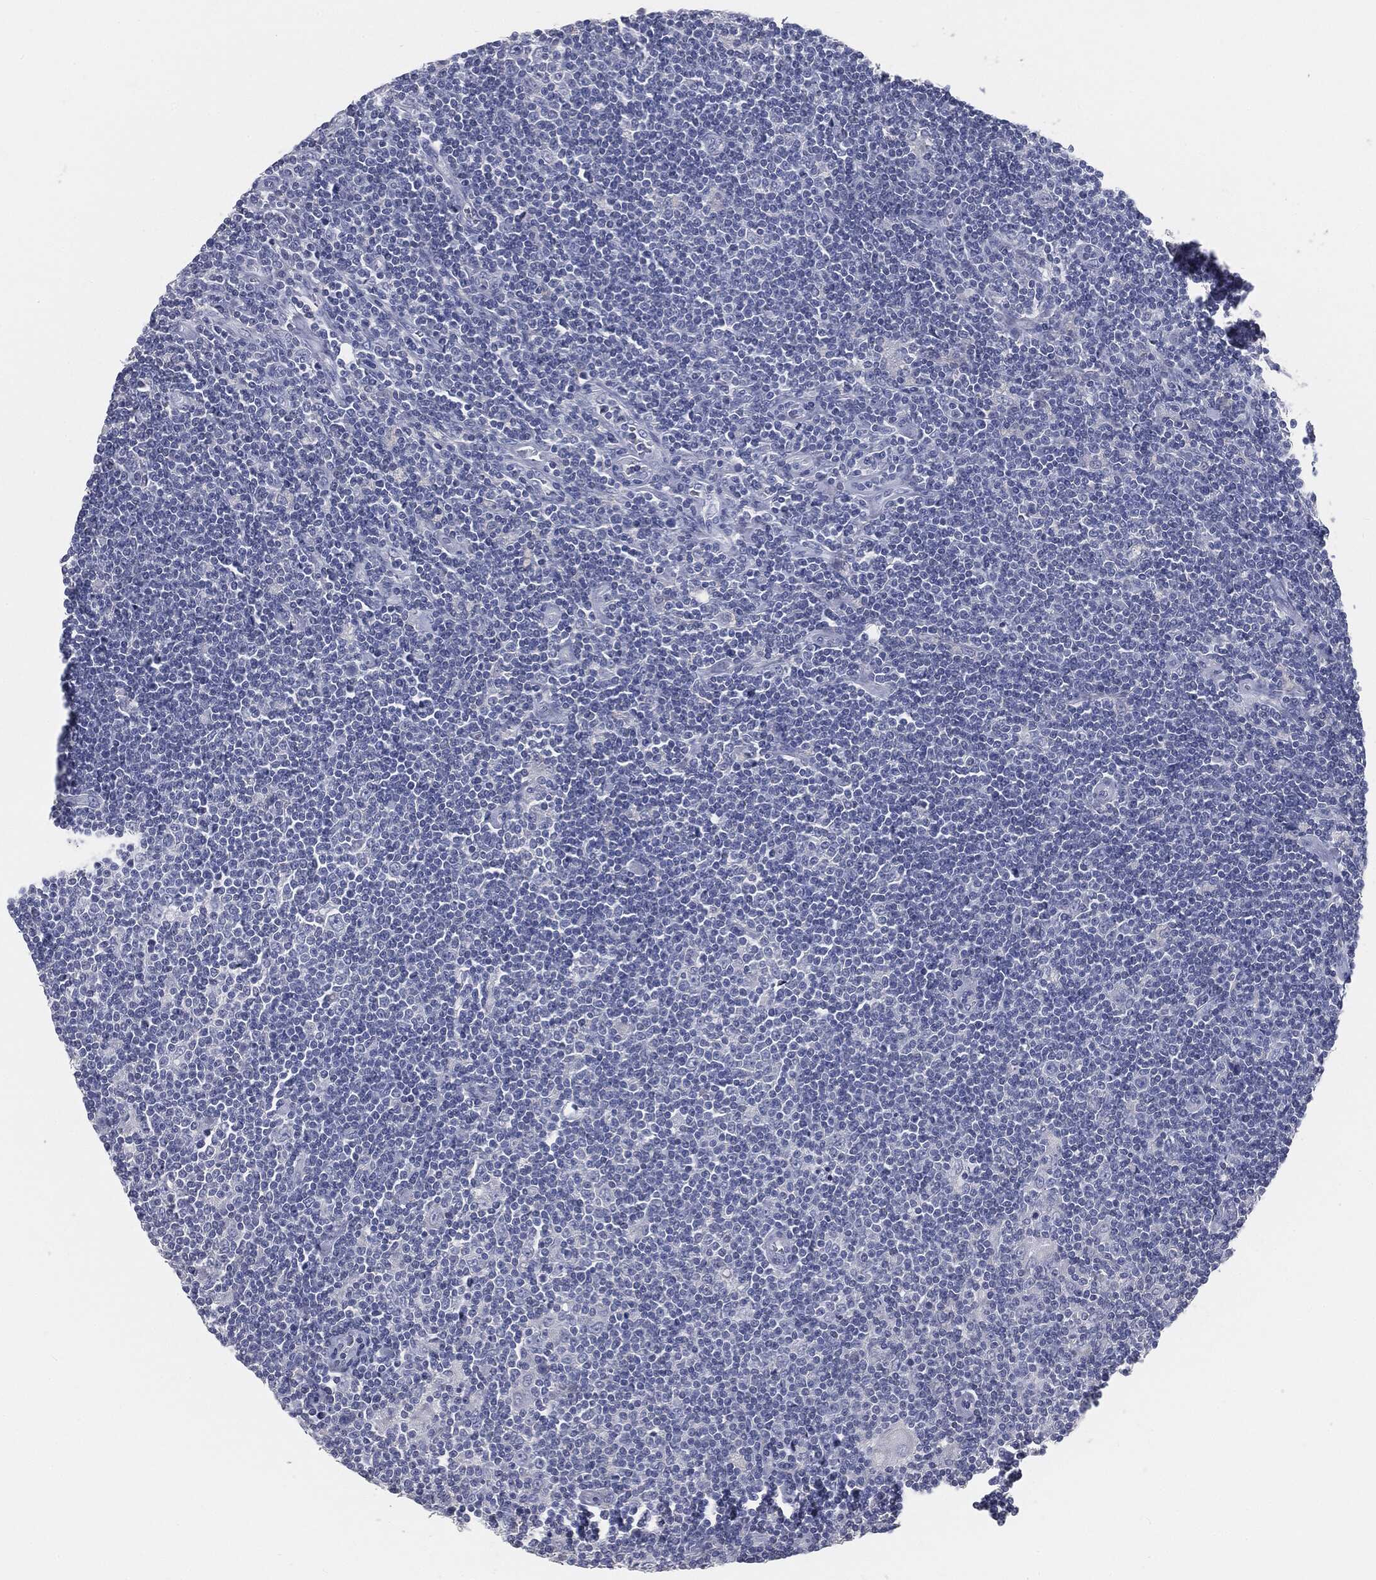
{"staining": {"intensity": "negative", "quantity": "none", "location": "none"}, "tissue": "lymphoma", "cell_type": "Tumor cells", "image_type": "cancer", "snomed": [{"axis": "morphology", "description": "Hodgkin's disease, NOS"}, {"axis": "topography", "description": "Lymph node"}], "caption": "Immunohistochemistry of human lymphoma shows no staining in tumor cells.", "gene": "CAV3", "patient": {"sex": "male", "age": 40}}